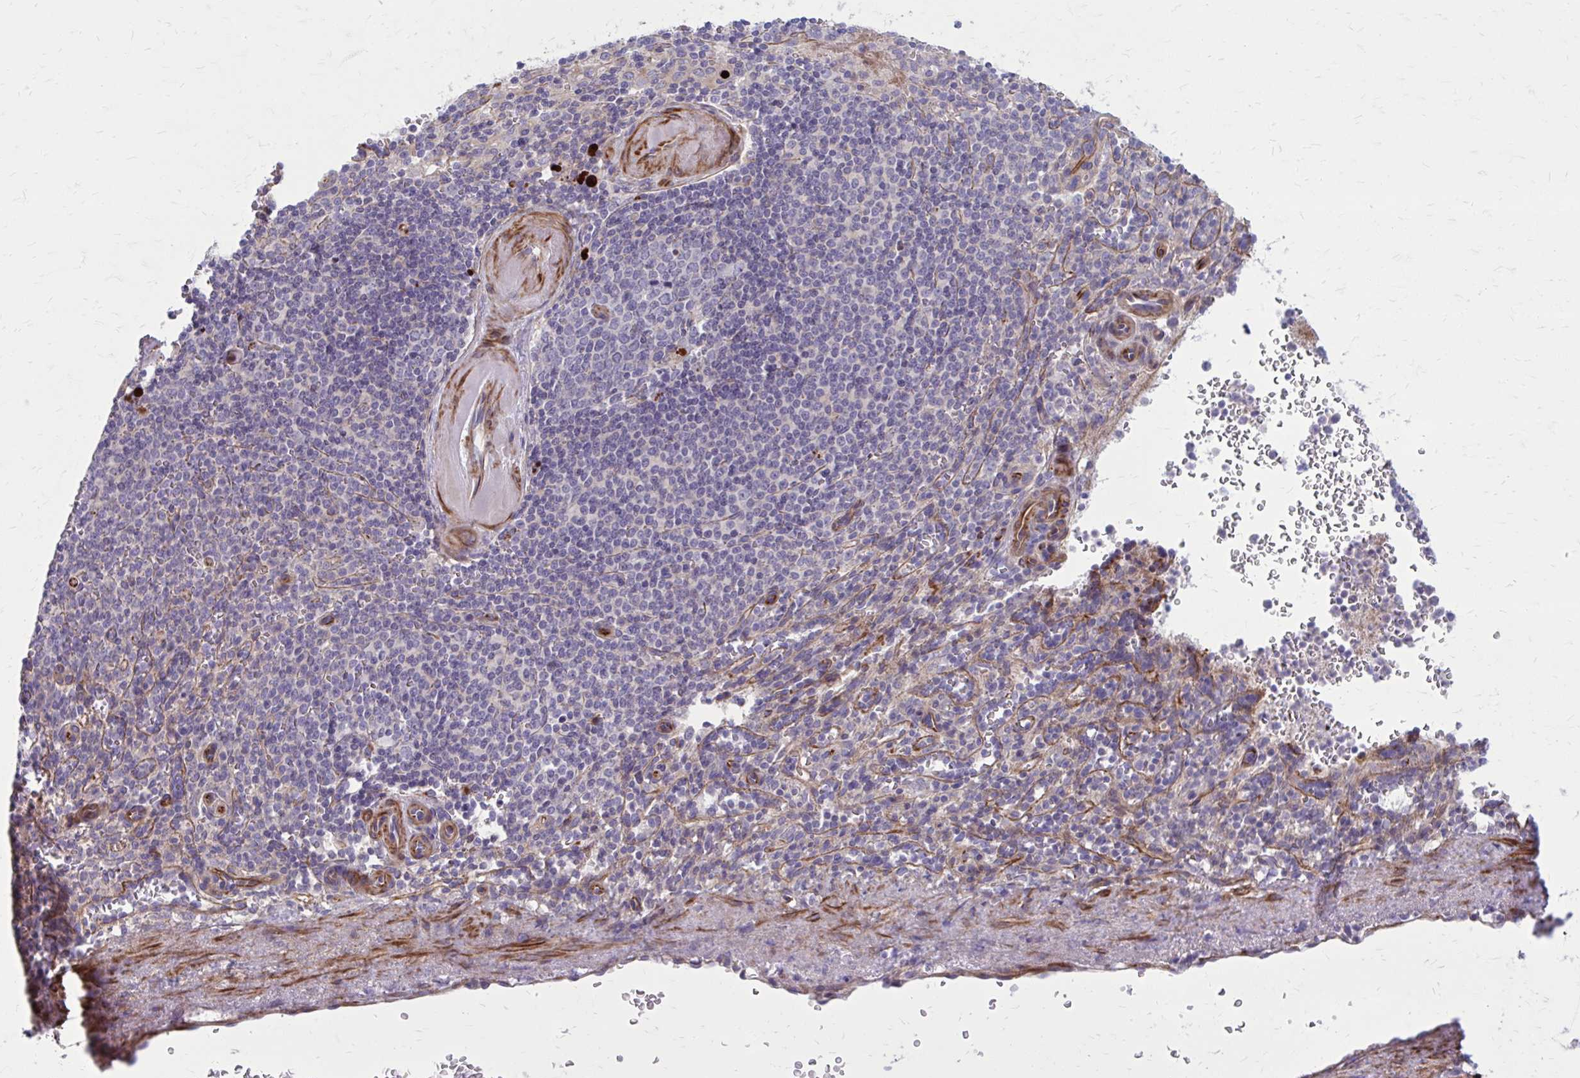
{"staining": {"intensity": "negative", "quantity": "none", "location": "none"}, "tissue": "spleen", "cell_type": "Cells in red pulp", "image_type": "normal", "snomed": [{"axis": "morphology", "description": "Normal tissue, NOS"}, {"axis": "topography", "description": "Spleen"}], "caption": "Protein analysis of normal spleen displays no significant staining in cells in red pulp. (DAB (3,3'-diaminobenzidine) immunohistochemistry (IHC) with hematoxylin counter stain).", "gene": "FAP", "patient": {"sex": "female", "age": 74}}